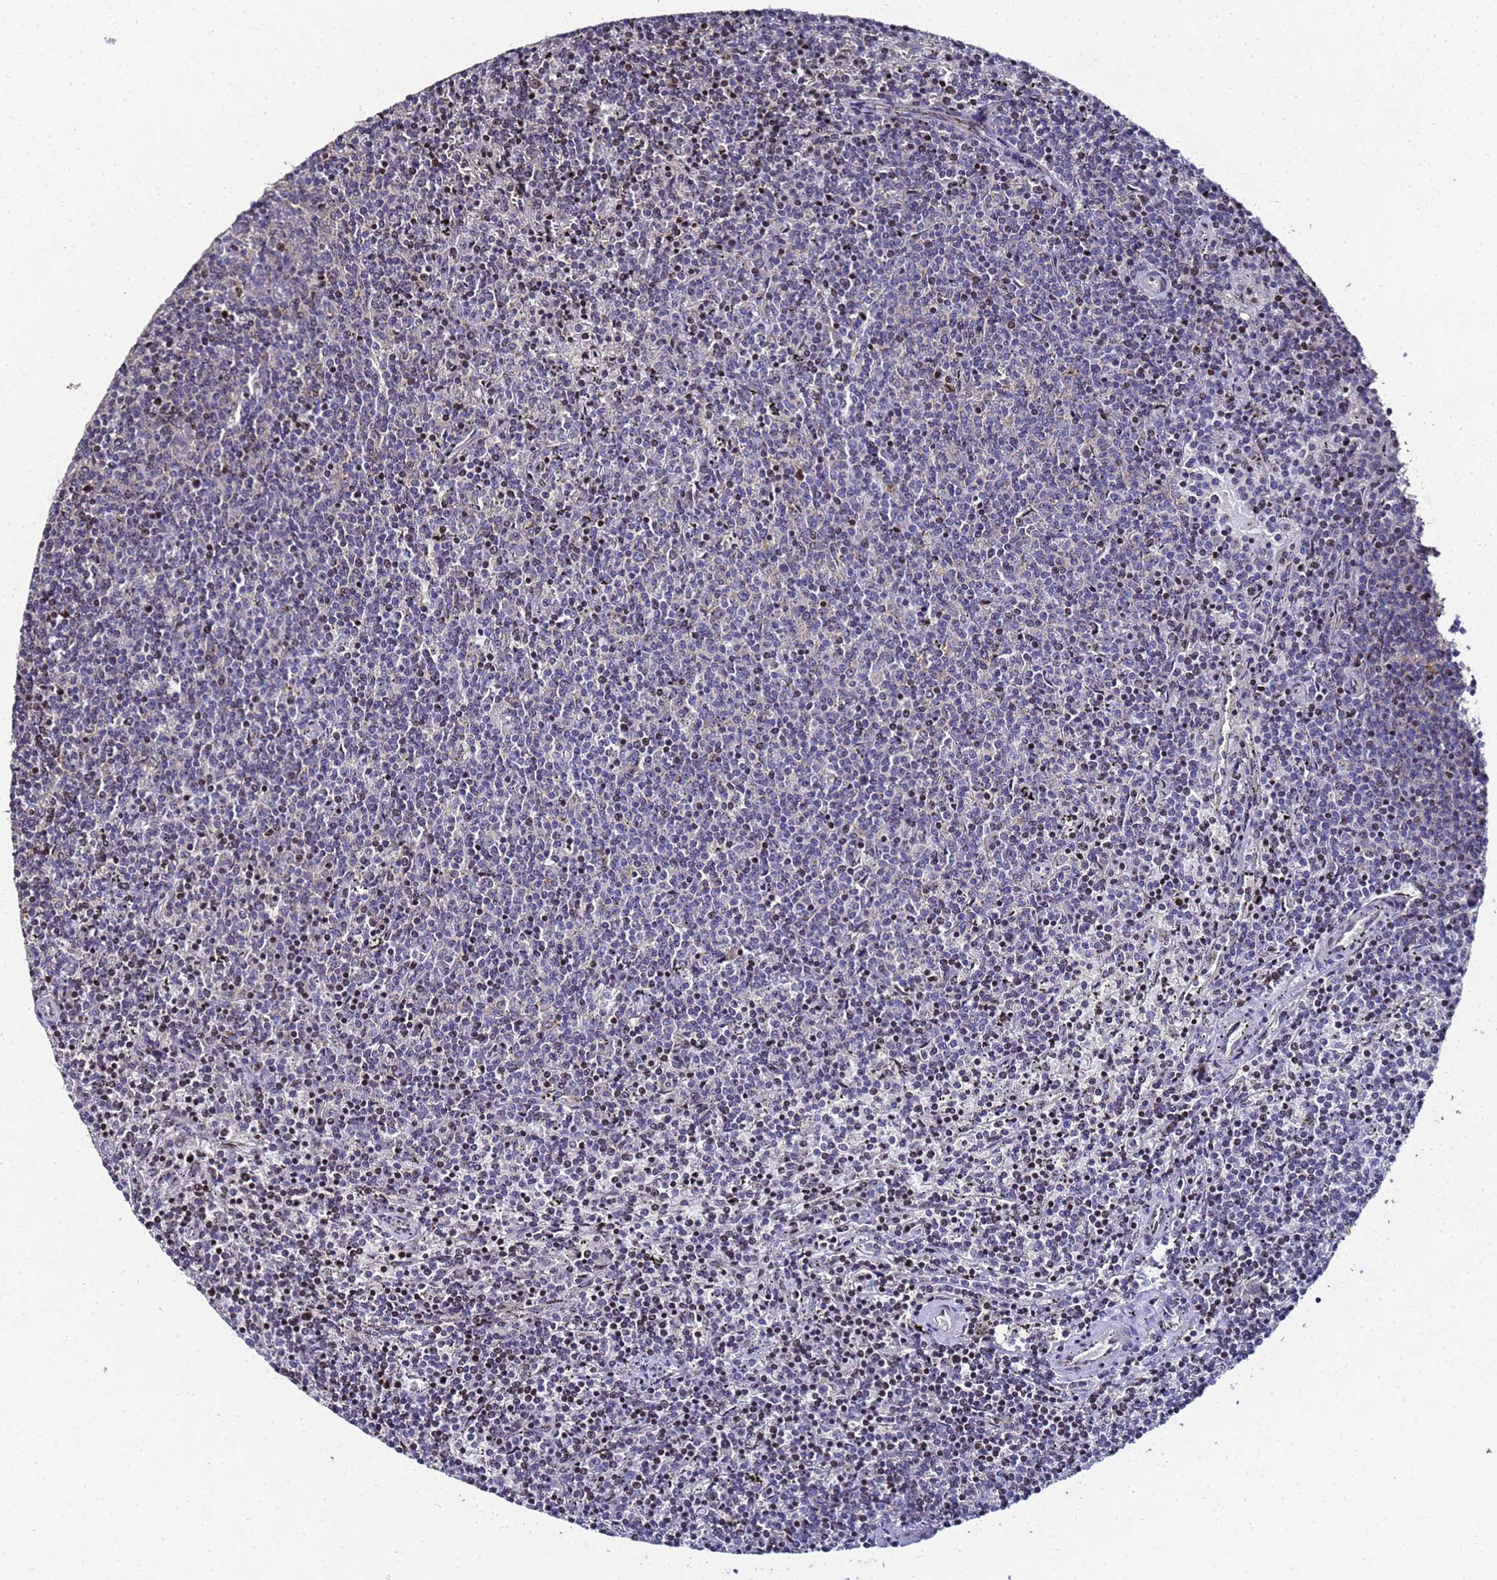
{"staining": {"intensity": "negative", "quantity": "none", "location": "none"}, "tissue": "lymphoma", "cell_type": "Tumor cells", "image_type": "cancer", "snomed": [{"axis": "morphology", "description": "Malignant lymphoma, non-Hodgkin's type, Low grade"}, {"axis": "topography", "description": "Spleen"}], "caption": "Histopathology image shows no protein expression in tumor cells of low-grade malignant lymphoma, non-Hodgkin's type tissue.", "gene": "NSUN6", "patient": {"sex": "female", "age": 50}}